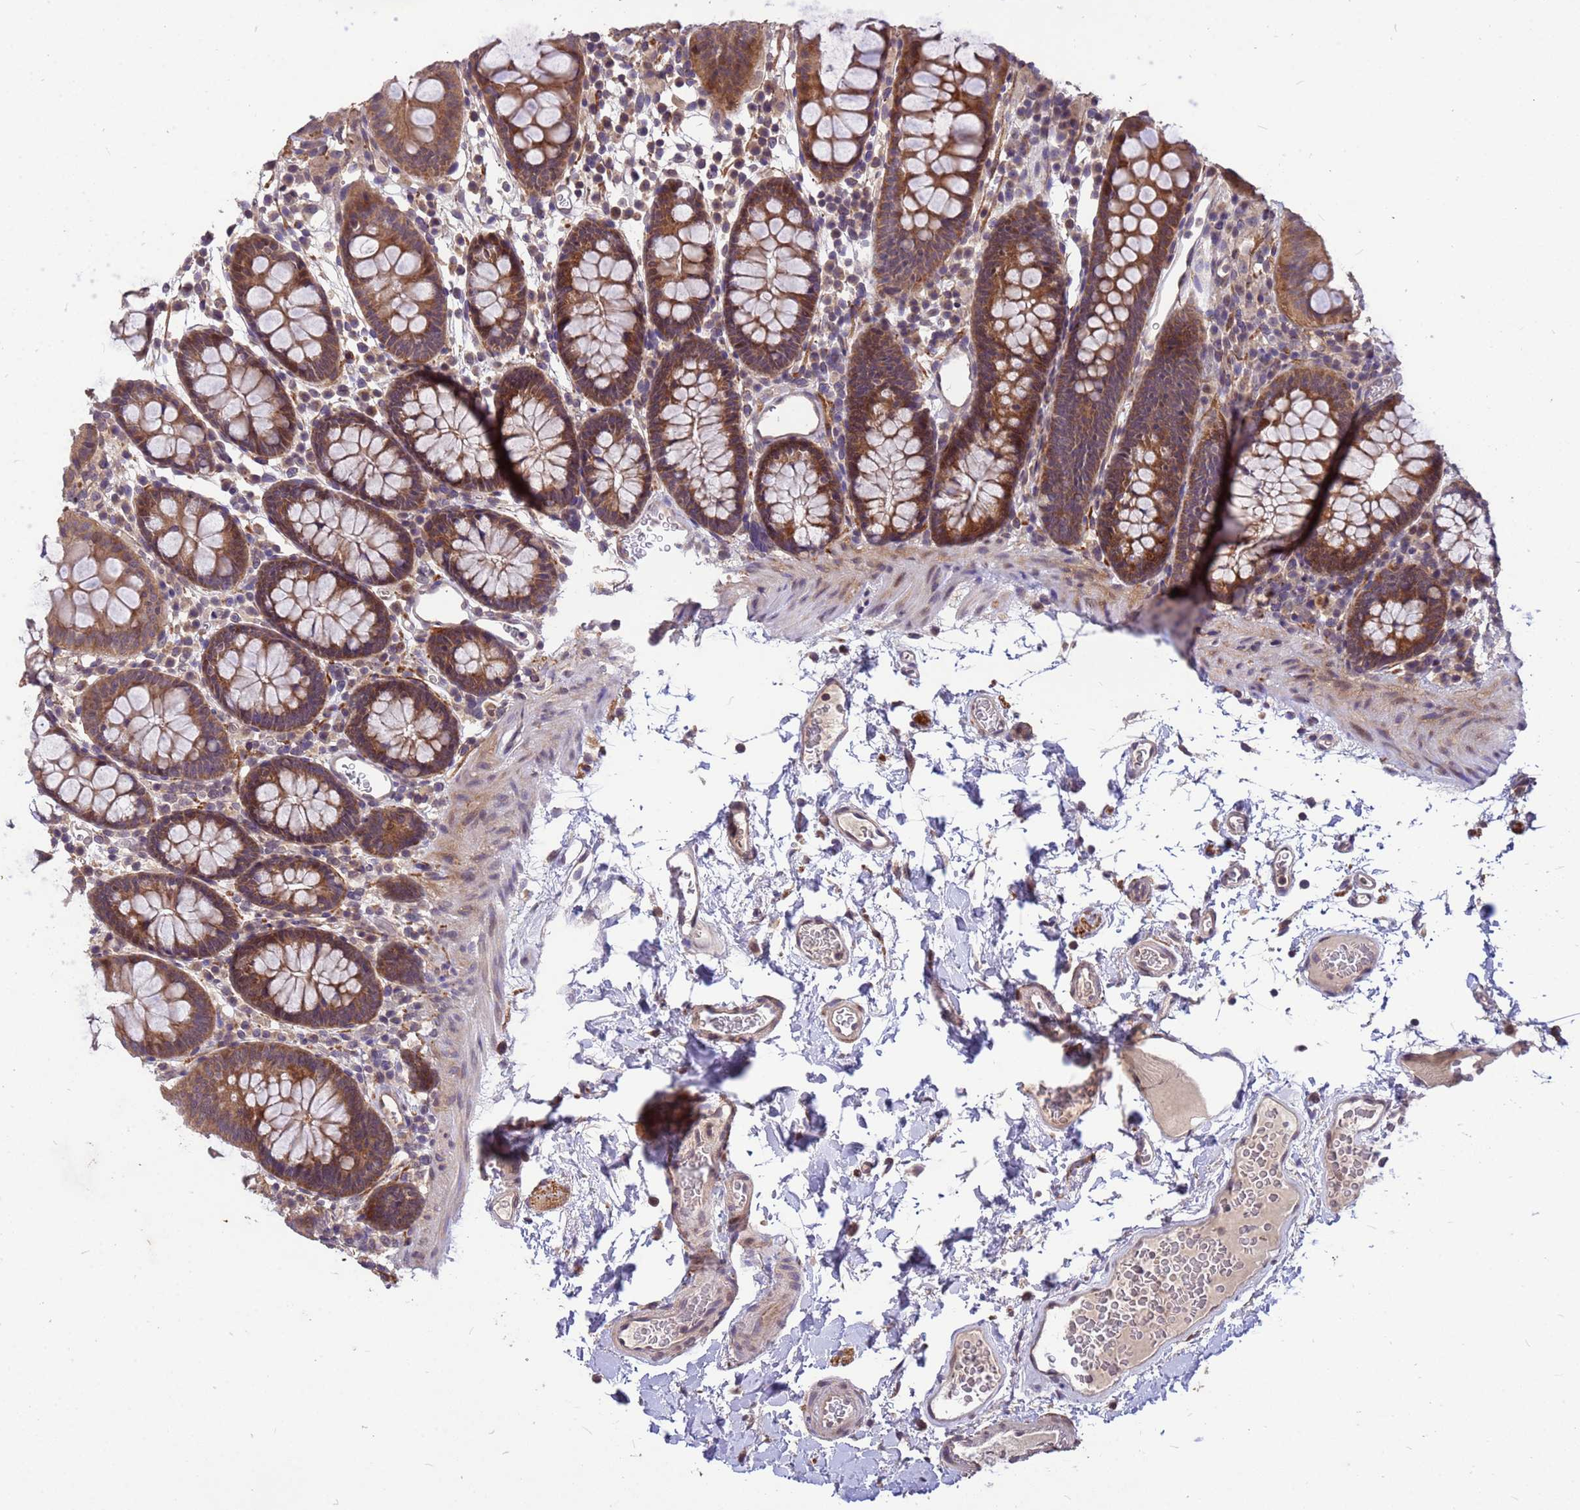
{"staining": {"intensity": "weak", "quantity": ">75%", "location": "cytoplasmic/membranous"}, "tissue": "colon", "cell_type": "Endothelial cells", "image_type": "normal", "snomed": [{"axis": "morphology", "description": "Normal tissue, NOS"}, {"axis": "topography", "description": "Colon"}], "caption": "Protein expression by IHC demonstrates weak cytoplasmic/membranous positivity in about >75% of endothelial cells in normal colon.", "gene": "PPP2CA", "patient": {"sex": "male", "age": 75}}